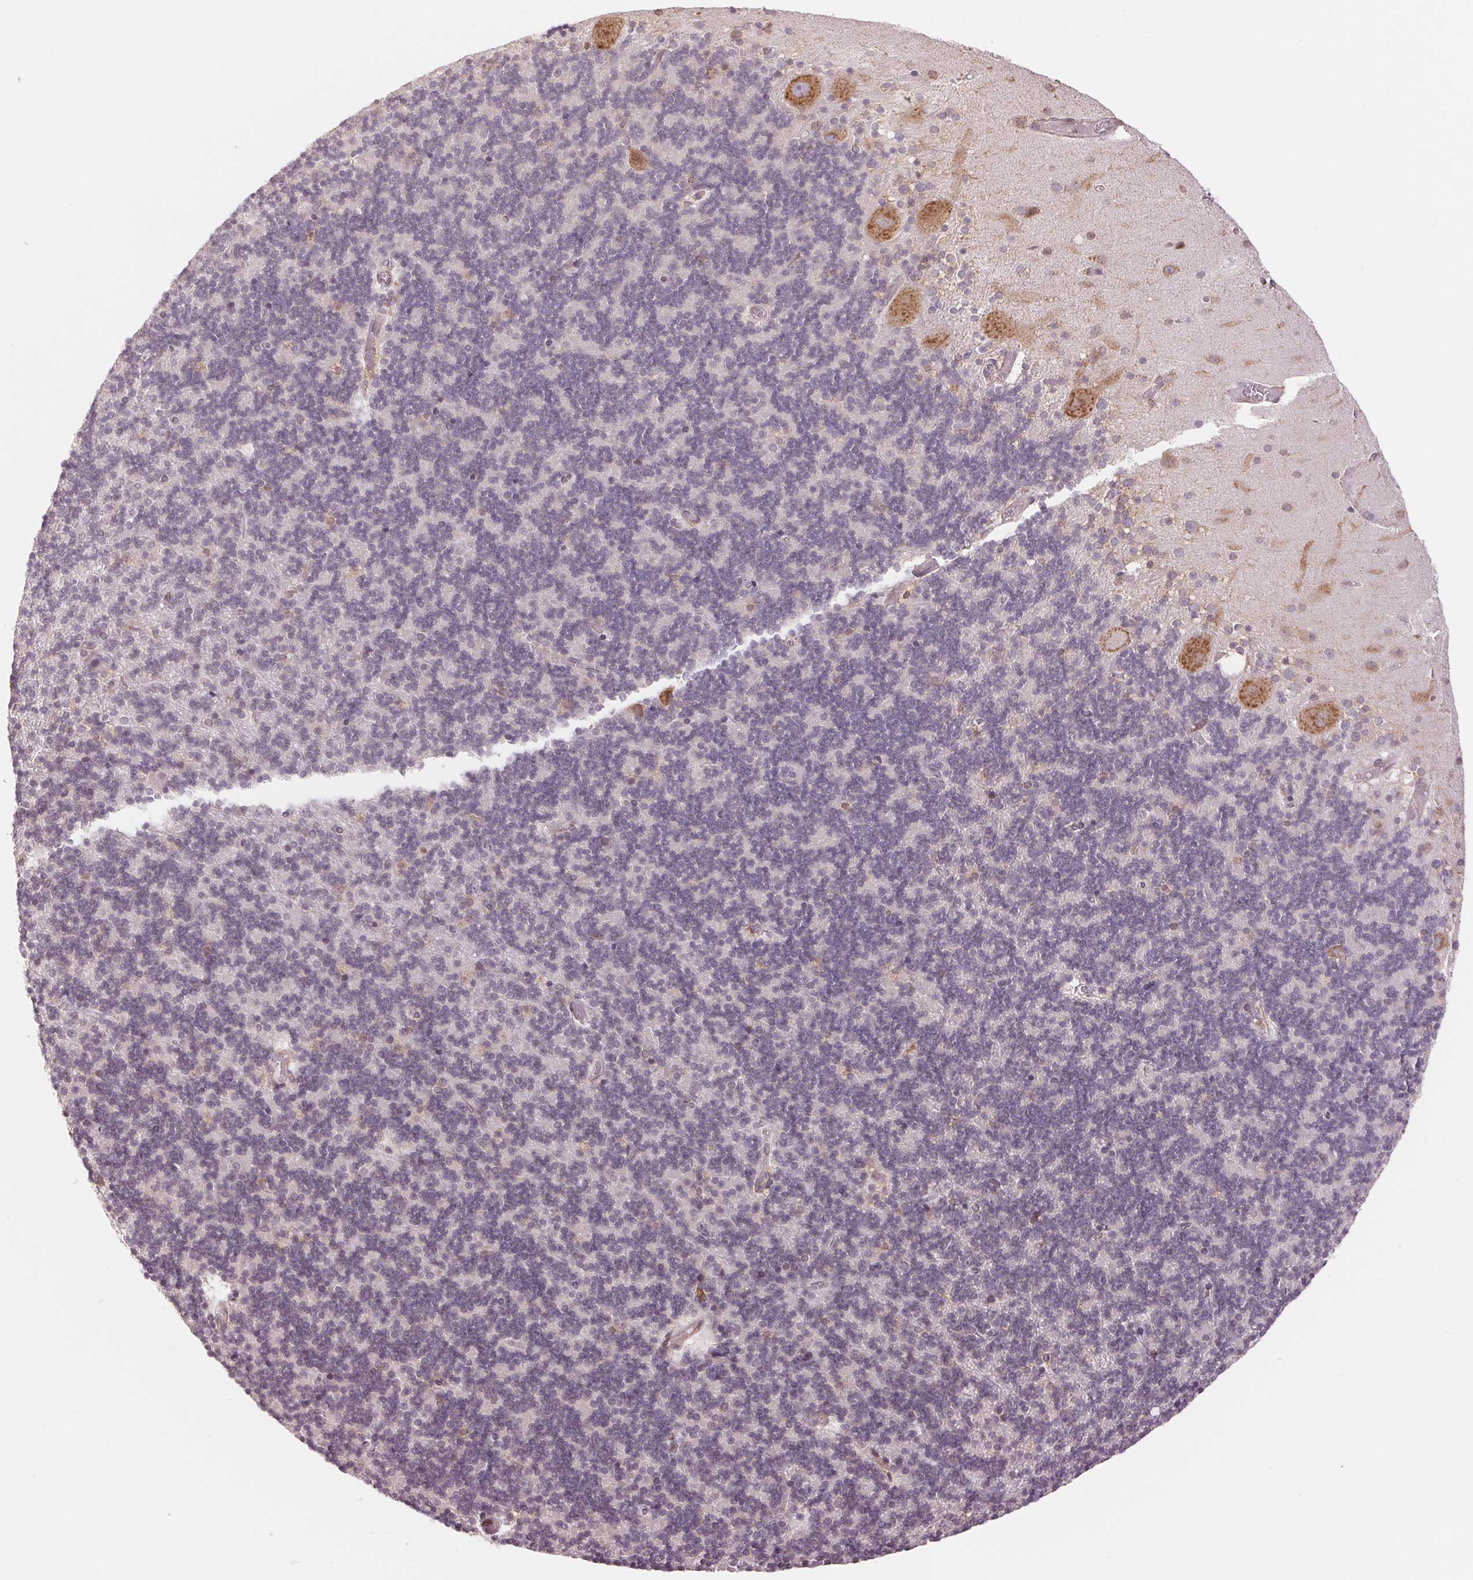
{"staining": {"intensity": "negative", "quantity": "none", "location": "none"}, "tissue": "cerebellum", "cell_type": "Cells in granular layer", "image_type": "normal", "snomed": [{"axis": "morphology", "description": "Normal tissue, NOS"}, {"axis": "topography", "description": "Cerebellum"}], "caption": "DAB immunohistochemical staining of benign cerebellum shows no significant positivity in cells in granular layer. The staining is performed using DAB brown chromogen with nuclei counter-stained in using hematoxylin.", "gene": "RPN1", "patient": {"sex": "male", "age": 70}}